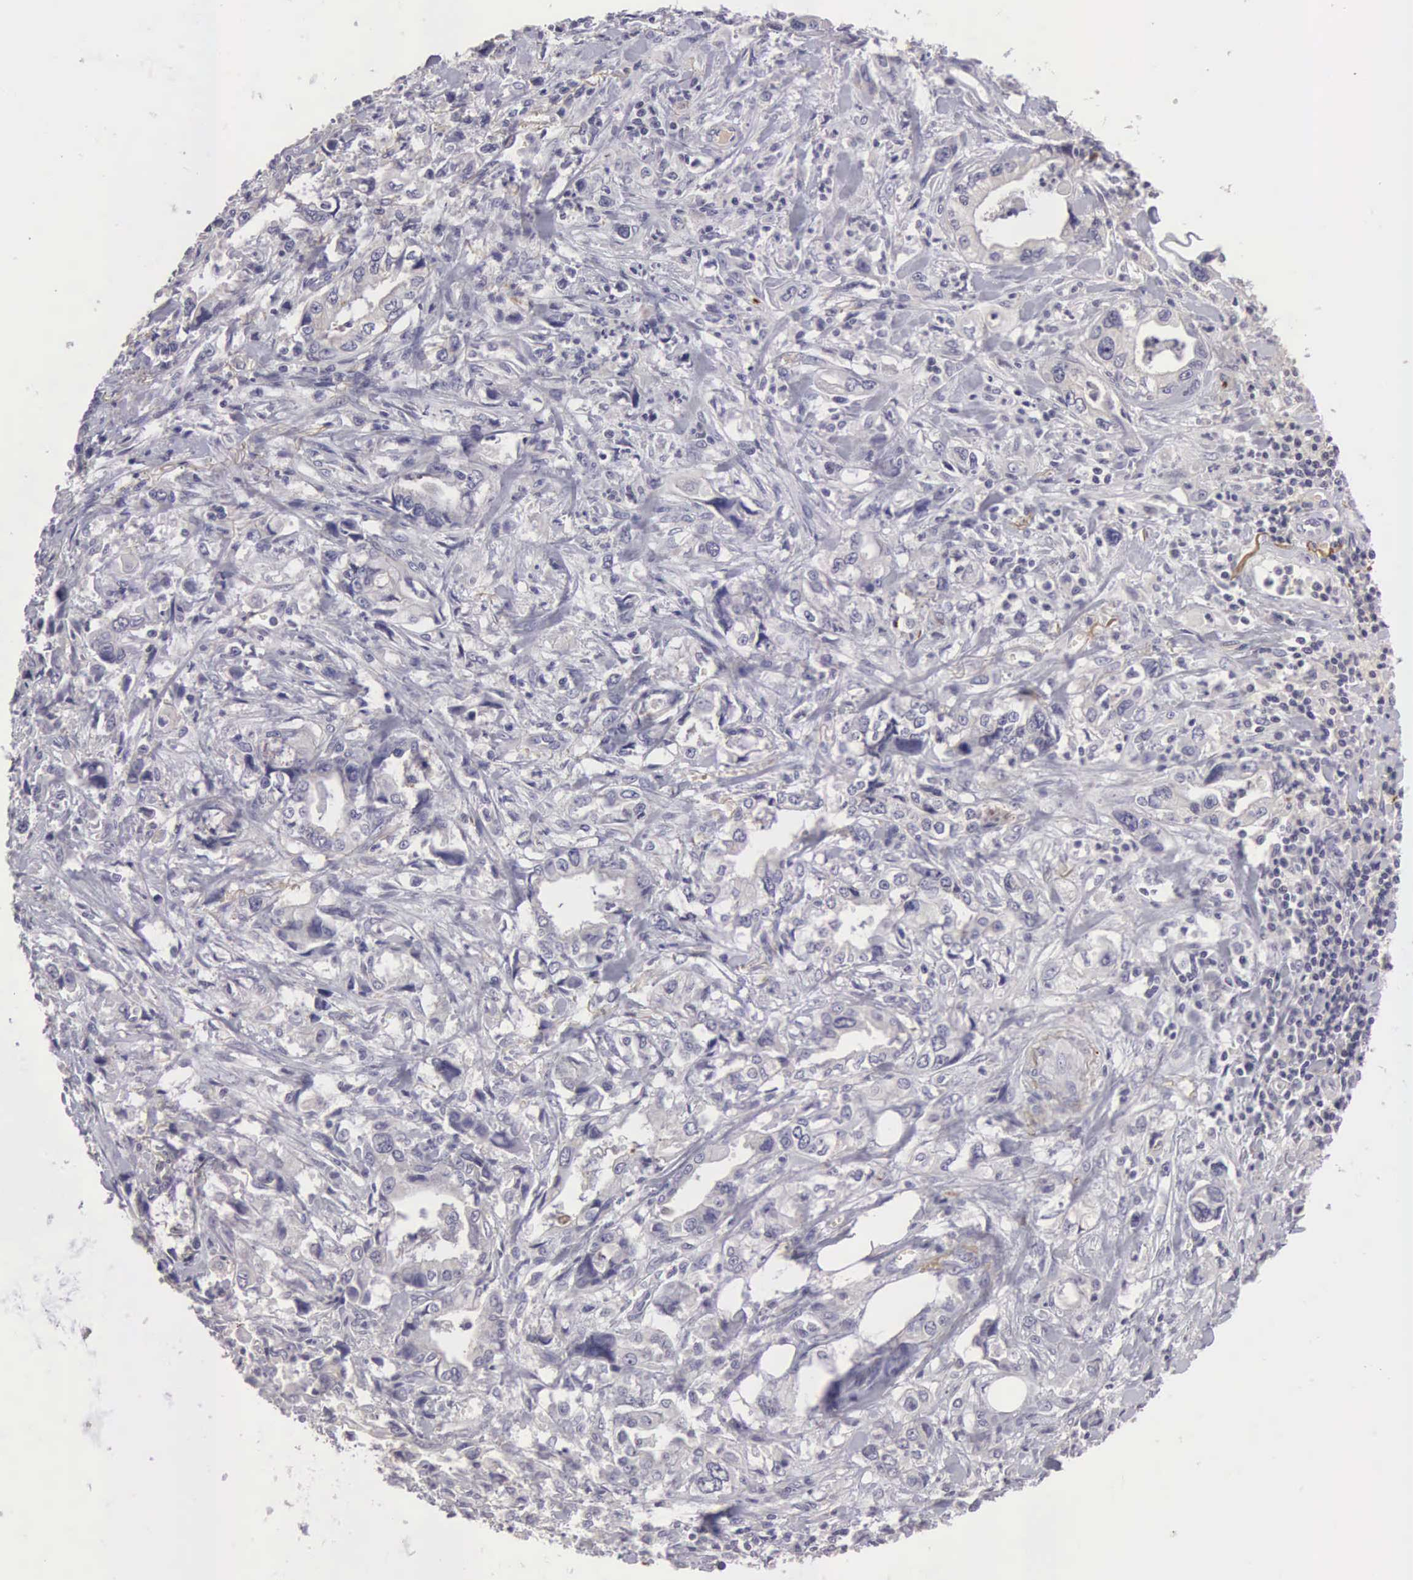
{"staining": {"intensity": "negative", "quantity": "none", "location": "none"}, "tissue": "stomach cancer", "cell_type": "Tumor cells", "image_type": "cancer", "snomed": [{"axis": "morphology", "description": "Adenocarcinoma, NOS"}, {"axis": "topography", "description": "Pancreas"}, {"axis": "topography", "description": "Stomach, upper"}], "caption": "Immunohistochemistry (IHC) of adenocarcinoma (stomach) displays no positivity in tumor cells. (Stains: DAB (3,3'-diaminobenzidine) IHC with hematoxylin counter stain, Microscopy: brightfield microscopy at high magnification).", "gene": "CLU", "patient": {"sex": "male", "age": 77}}